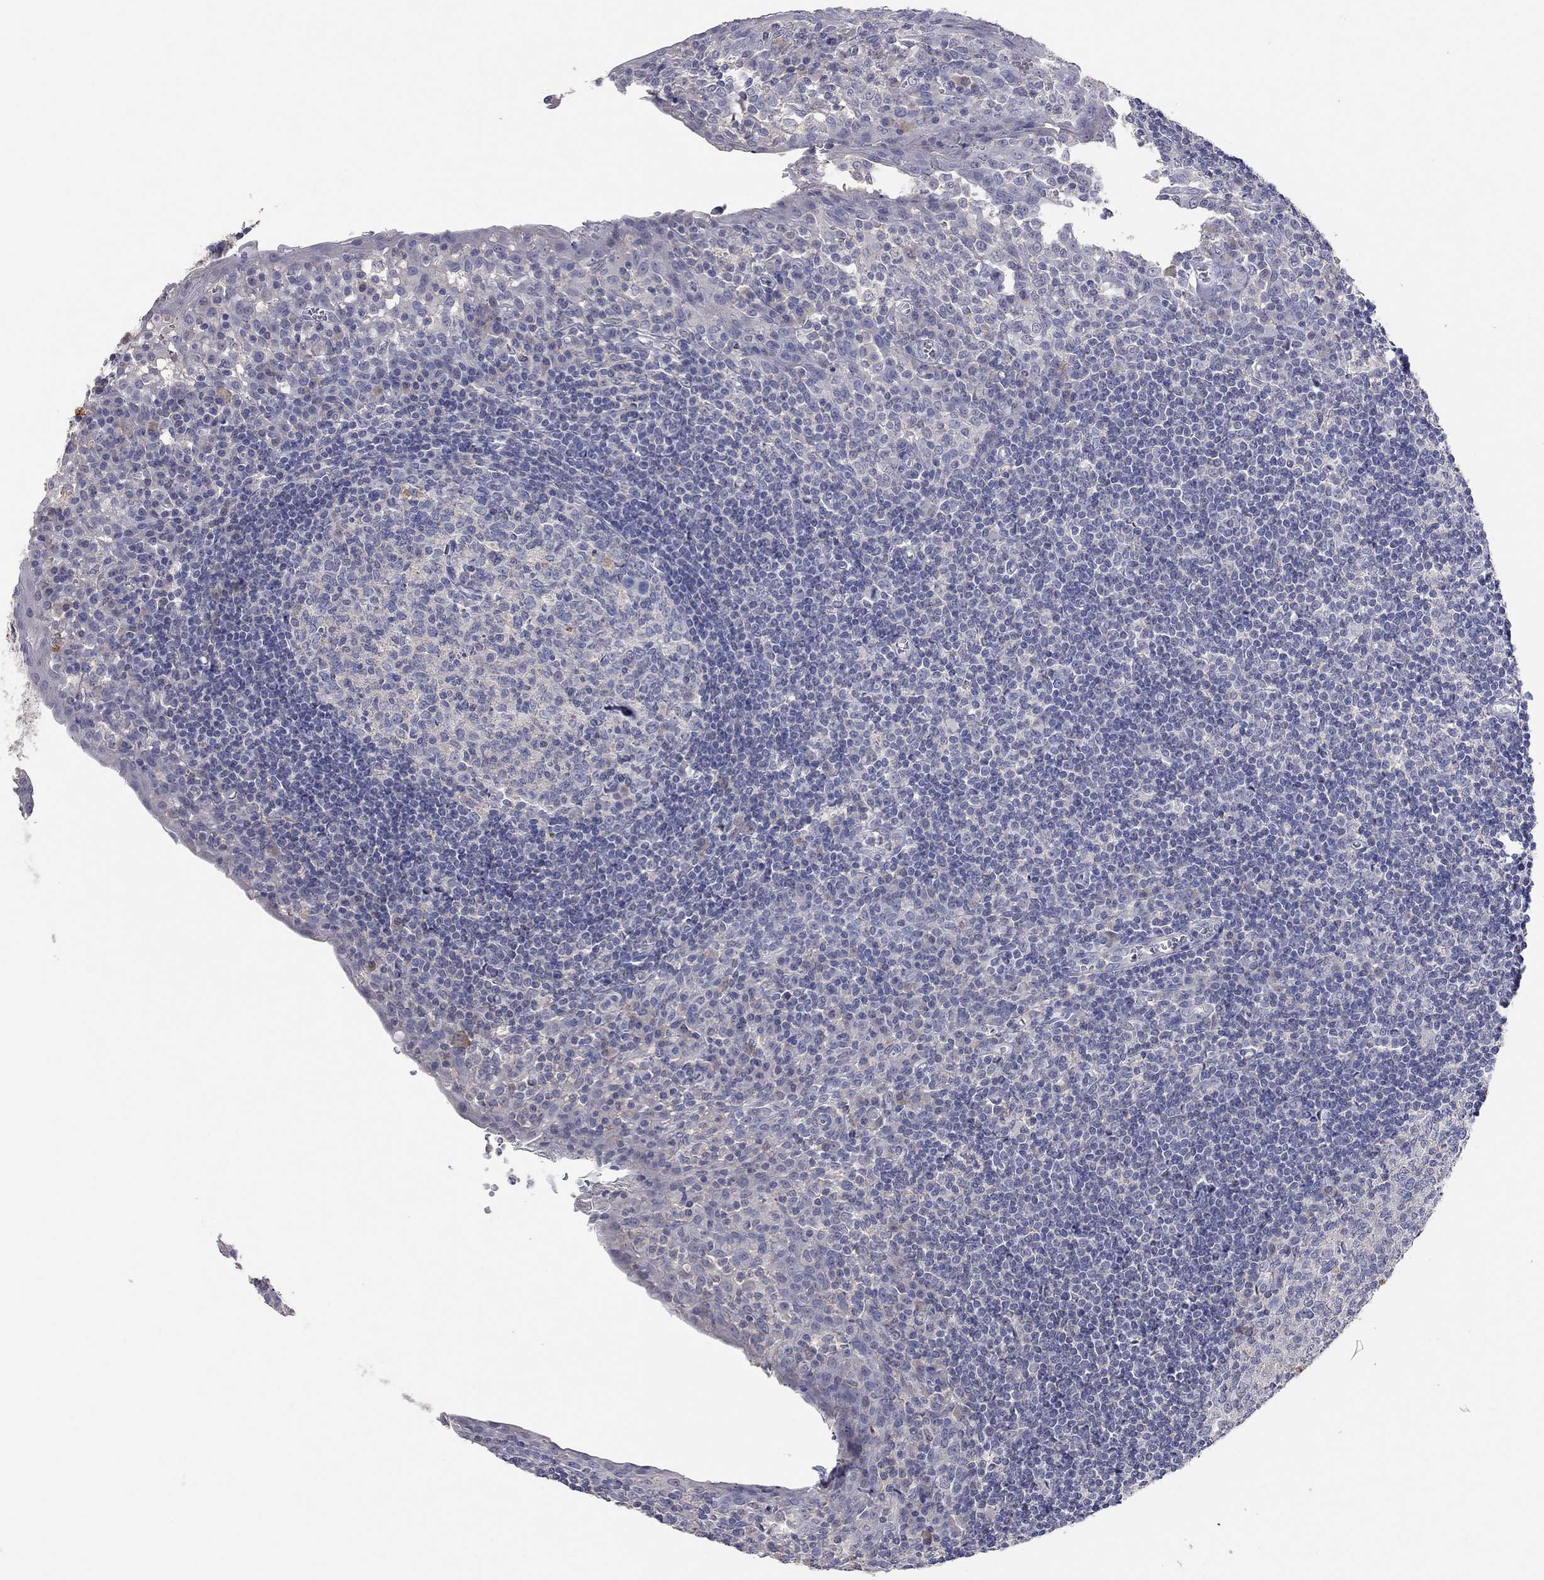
{"staining": {"intensity": "weak", "quantity": "<25%", "location": "cytoplasmic/membranous"}, "tissue": "tonsil", "cell_type": "Germinal center cells", "image_type": "normal", "snomed": [{"axis": "morphology", "description": "Normal tissue, NOS"}, {"axis": "topography", "description": "Tonsil"}], "caption": "Immunohistochemical staining of normal human tonsil demonstrates no significant staining in germinal center cells.", "gene": "MMP13", "patient": {"sex": "female", "age": 13}}